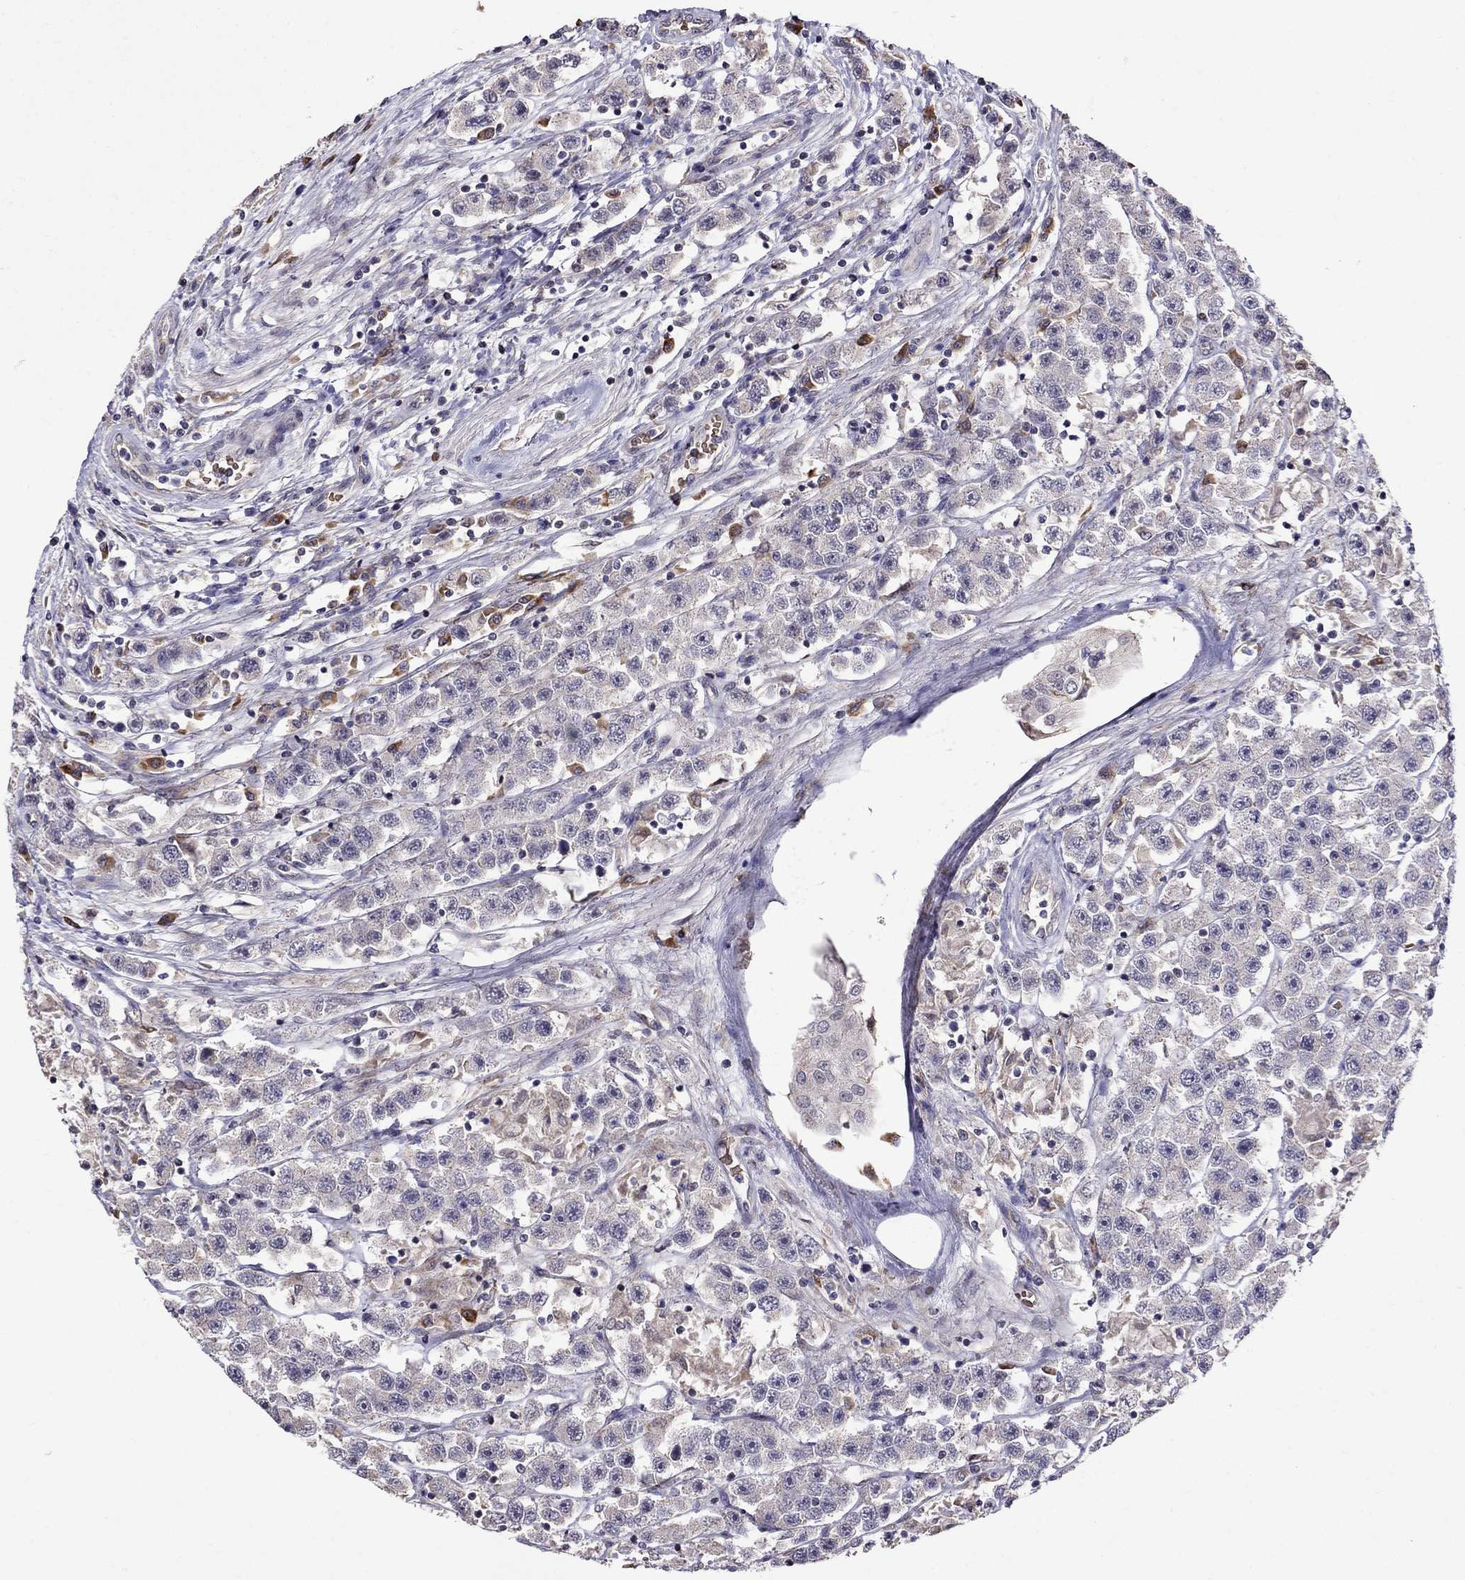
{"staining": {"intensity": "weak", "quantity": "25%-75%", "location": "cytoplasmic/membranous"}, "tissue": "testis cancer", "cell_type": "Tumor cells", "image_type": "cancer", "snomed": [{"axis": "morphology", "description": "Seminoma, NOS"}, {"axis": "topography", "description": "Testis"}], "caption": "Immunohistochemical staining of human seminoma (testis) exhibits low levels of weak cytoplasmic/membranous staining in approximately 25%-75% of tumor cells.", "gene": "ADAM28", "patient": {"sex": "male", "age": 45}}